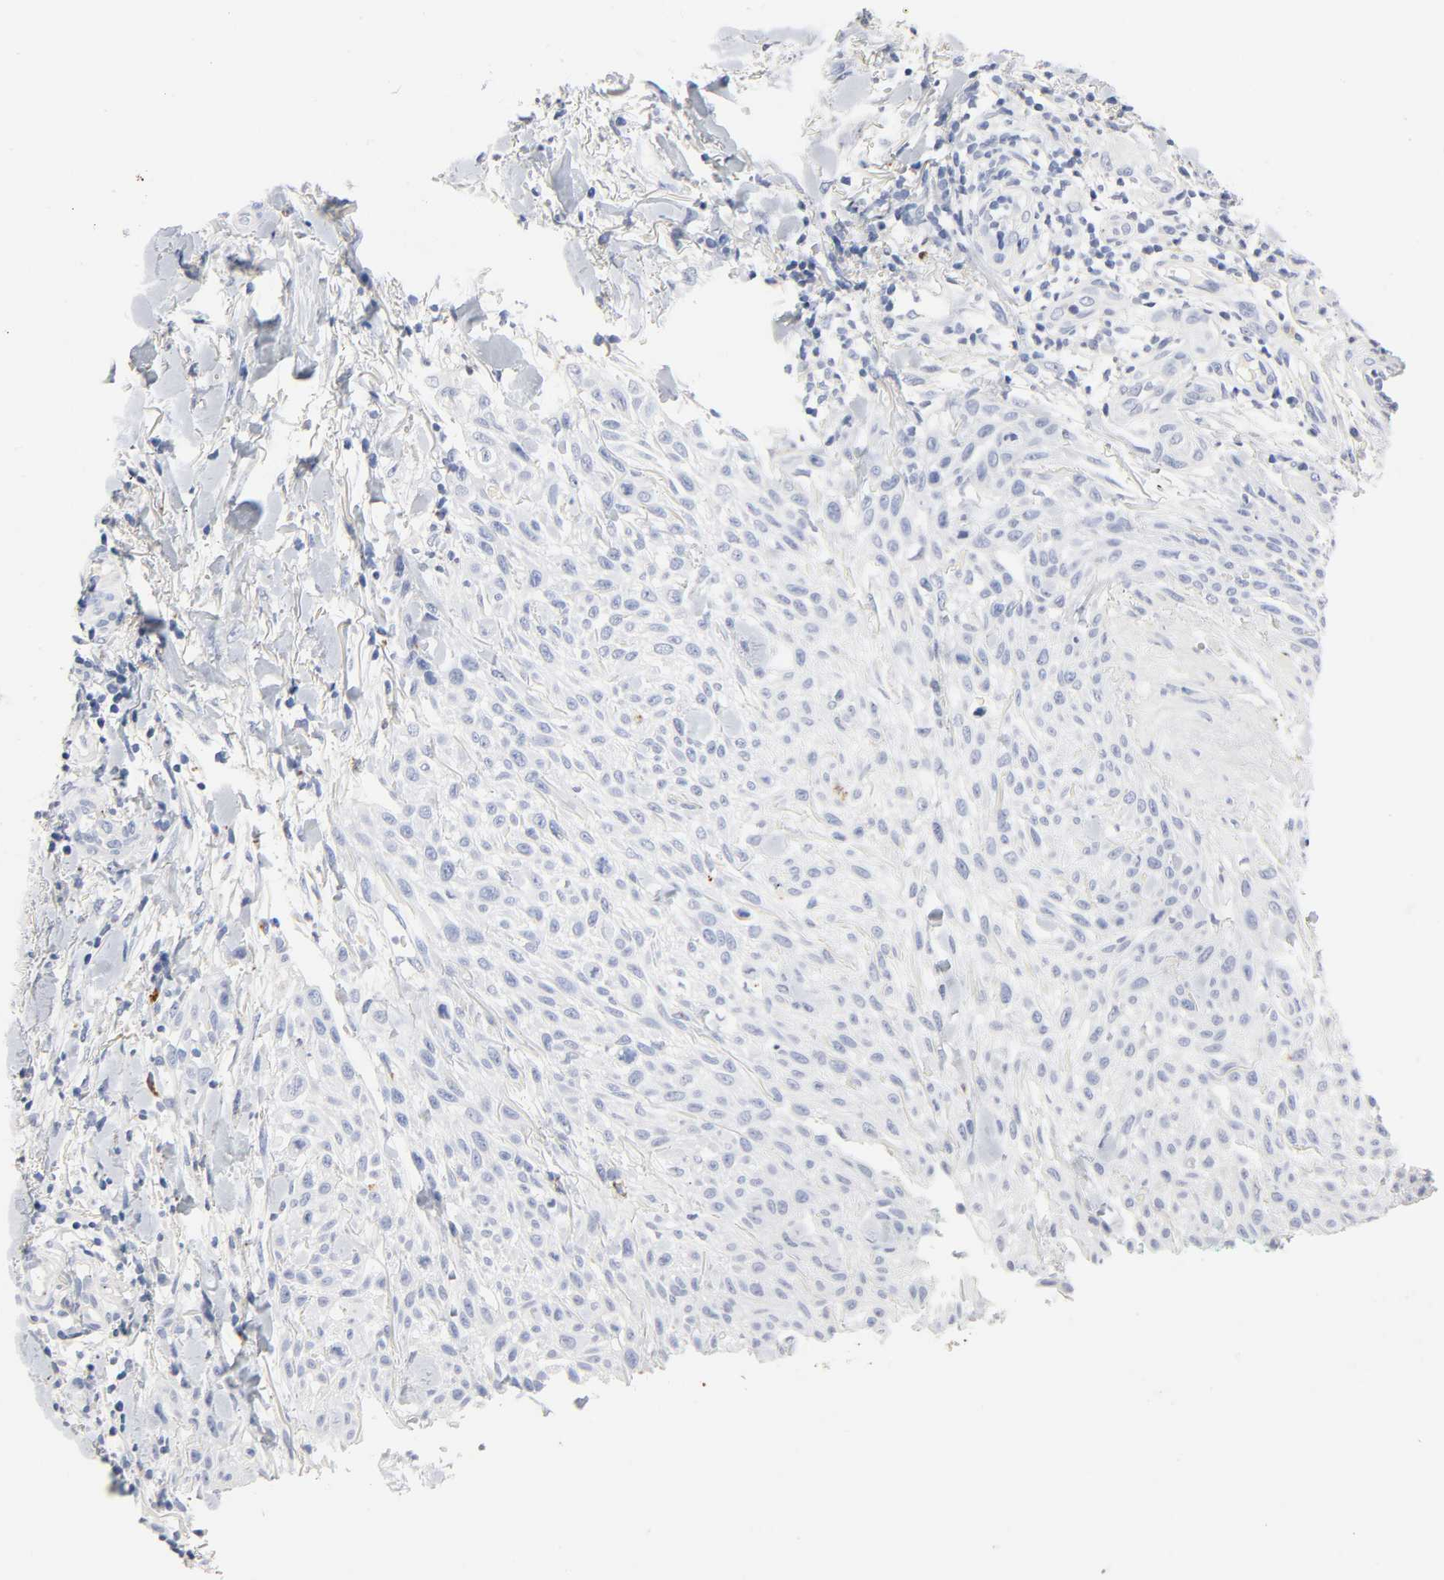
{"staining": {"intensity": "negative", "quantity": "none", "location": "none"}, "tissue": "skin cancer", "cell_type": "Tumor cells", "image_type": "cancer", "snomed": [{"axis": "morphology", "description": "Squamous cell carcinoma, NOS"}, {"axis": "topography", "description": "Skin"}], "caption": "Skin cancer stained for a protein using immunohistochemistry (IHC) reveals no positivity tumor cells.", "gene": "PLP1", "patient": {"sex": "female", "age": 42}}